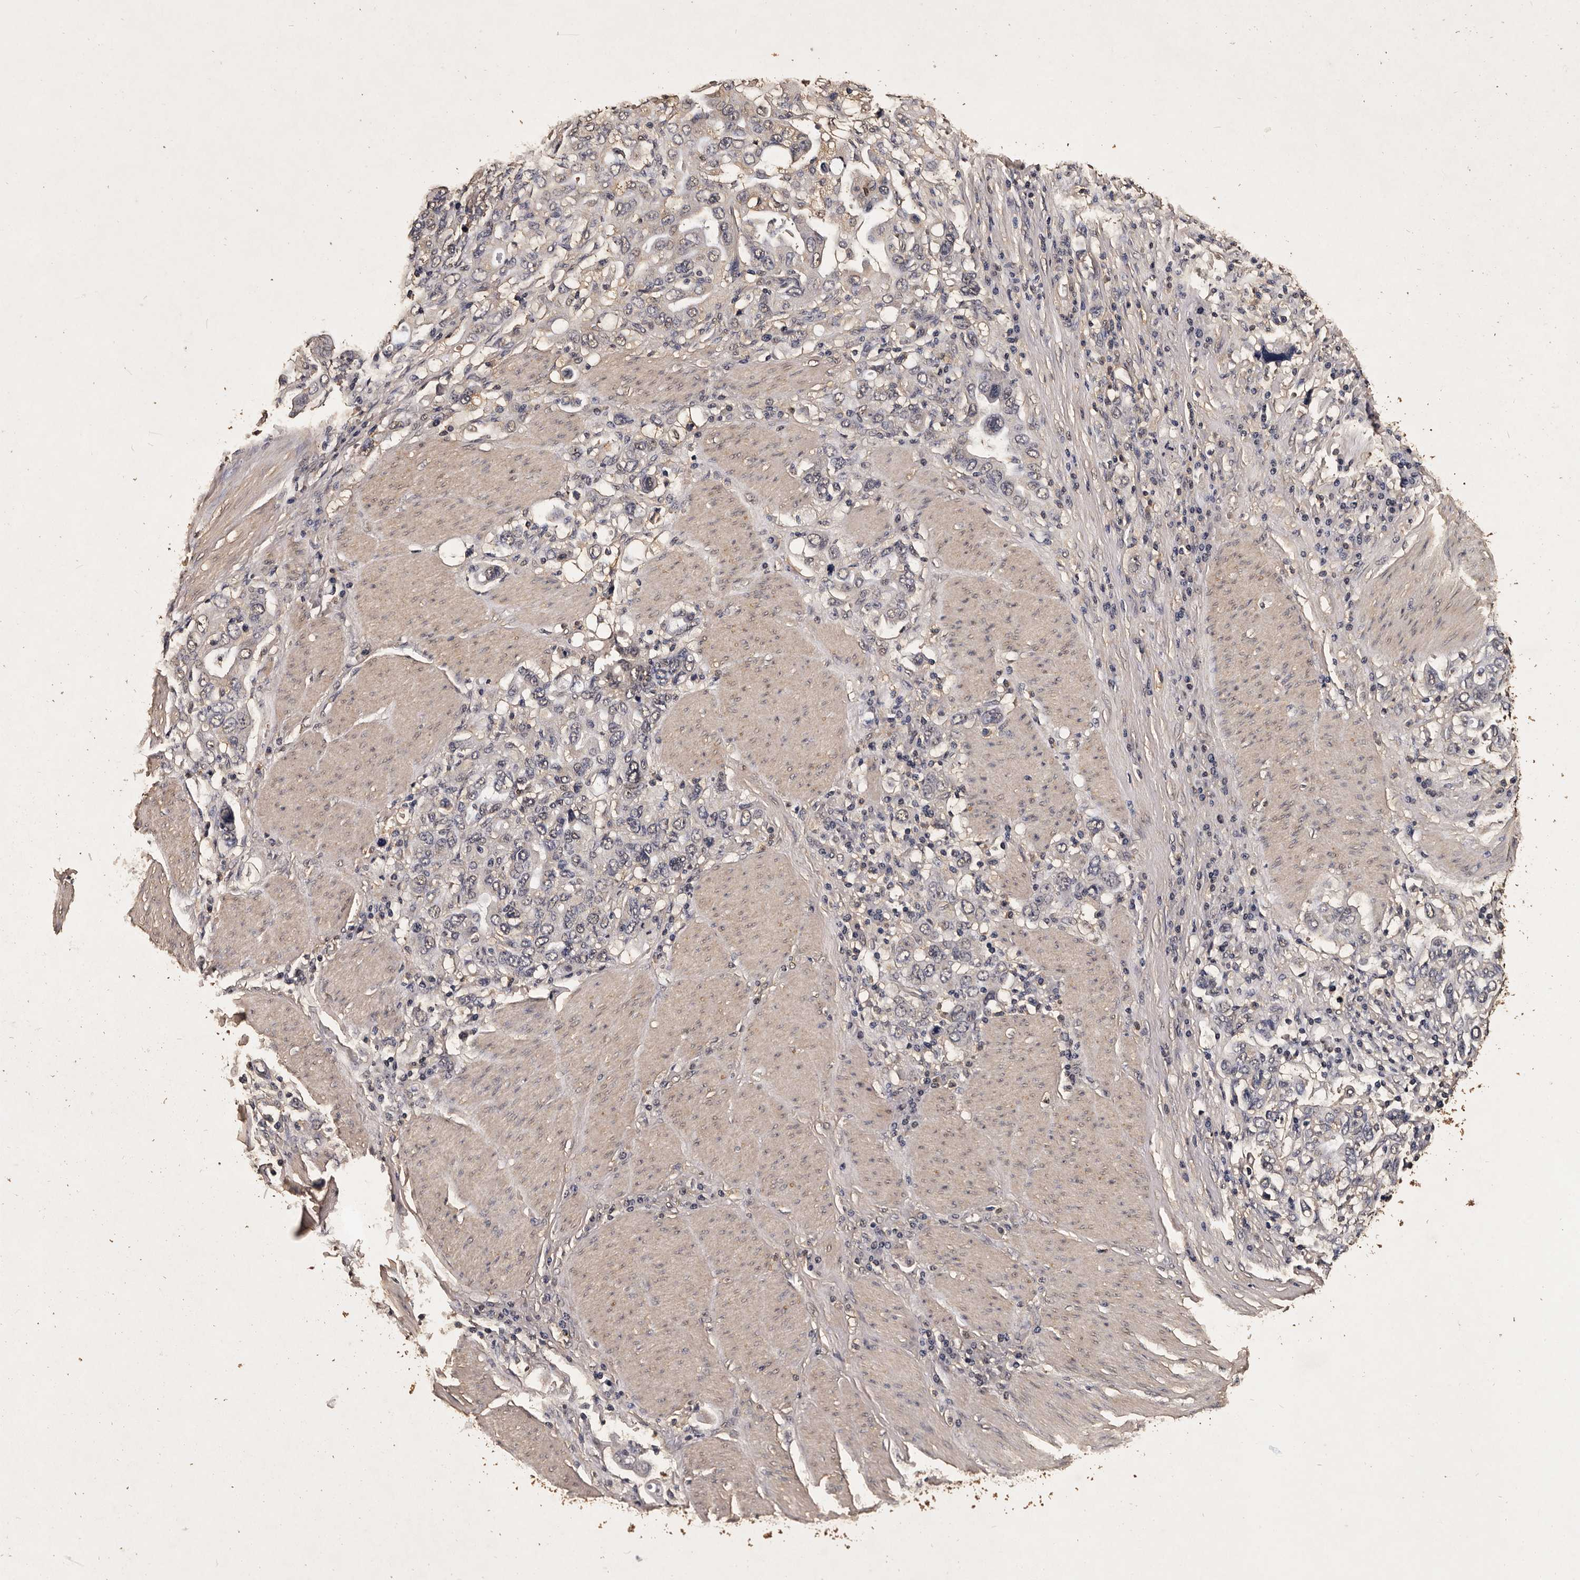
{"staining": {"intensity": "negative", "quantity": "none", "location": "none"}, "tissue": "stomach cancer", "cell_type": "Tumor cells", "image_type": "cancer", "snomed": [{"axis": "morphology", "description": "Adenocarcinoma, NOS"}, {"axis": "topography", "description": "Stomach, upper"}], "caption": "The micrograph shows no significant expression in tumor cells of stomach cancer (adenocarcinoma).", "gene": "PARS2", "patient": {"sex": "male", "age": 62}}